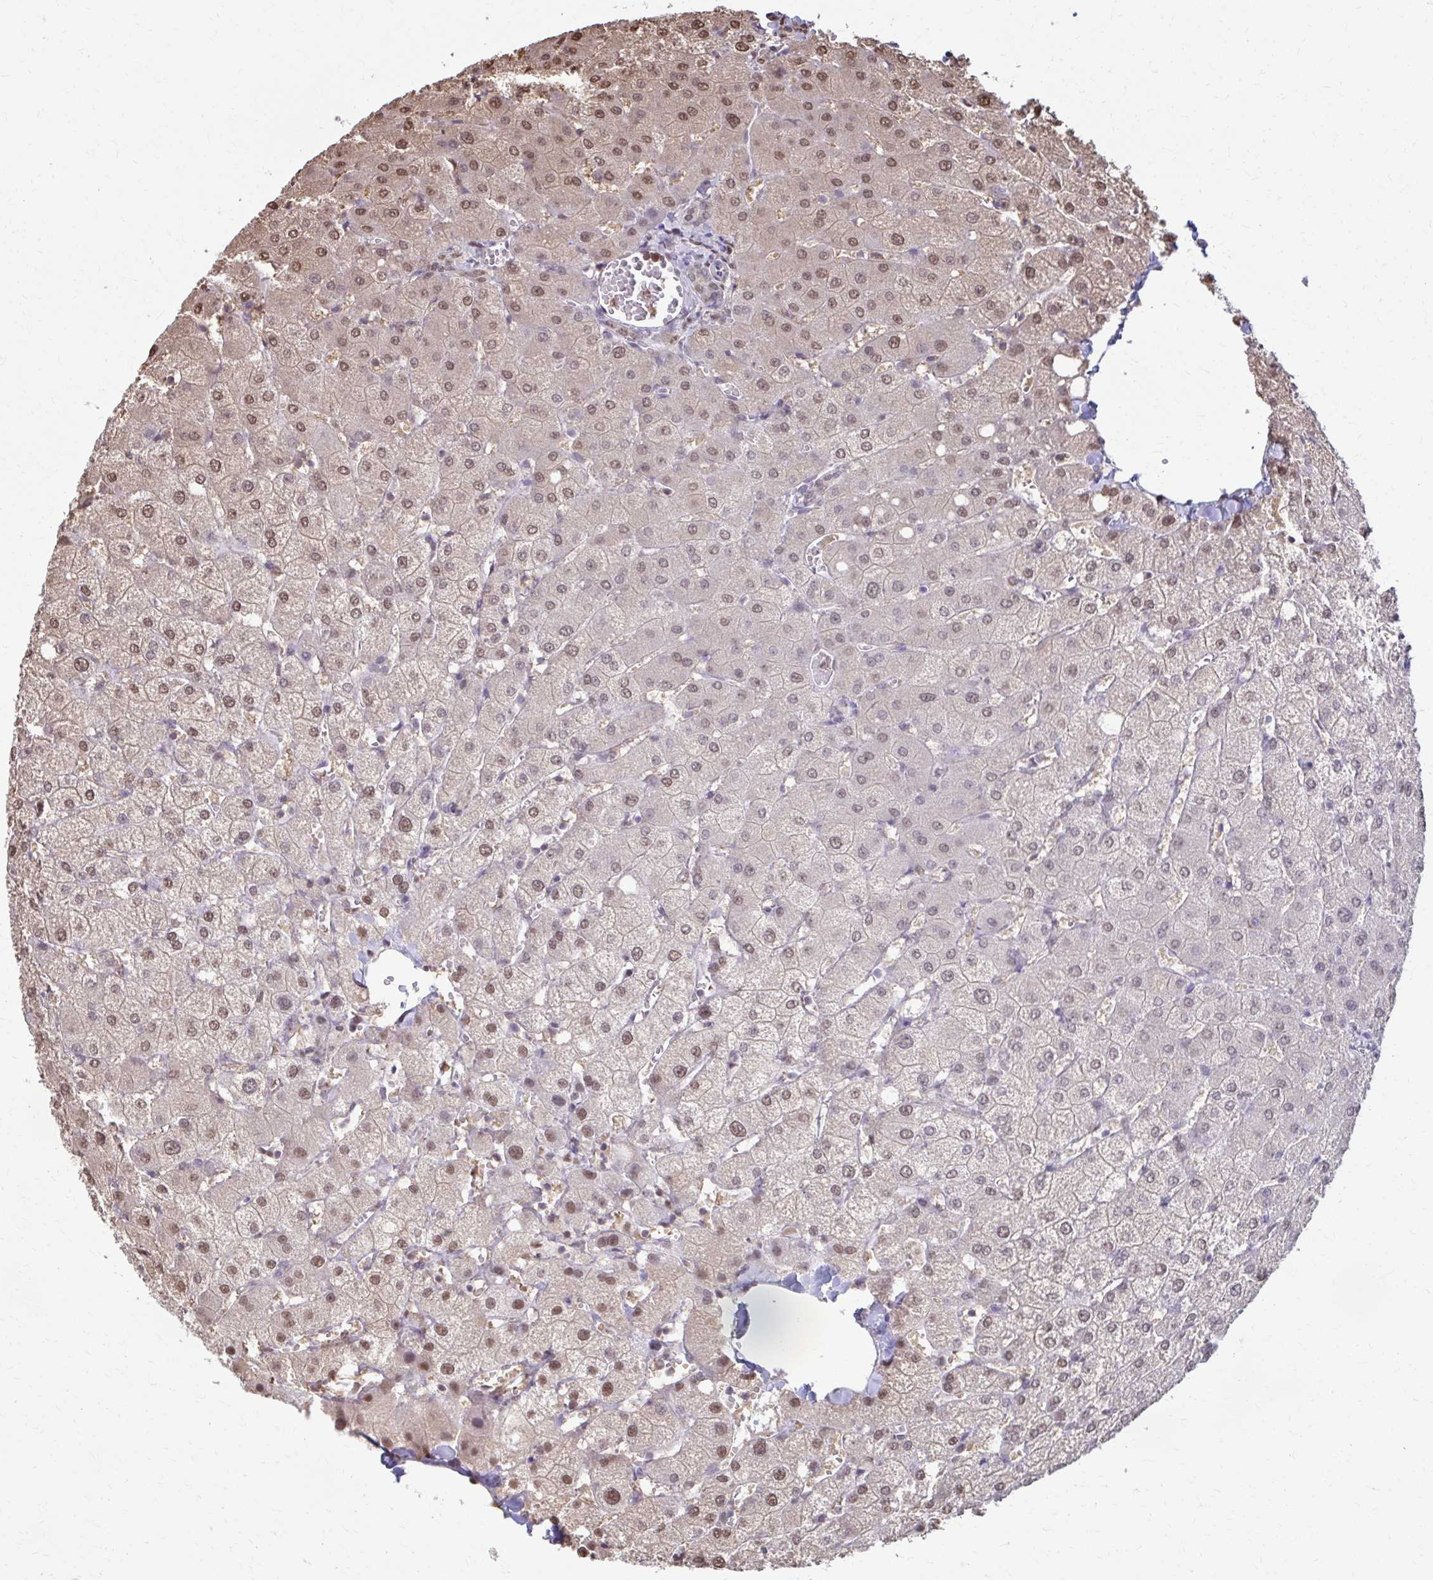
{"staining": {"intensity": "weak", "quantity": "25%-75%", "location": "nuclear"}, "tissue": "liver", "cell_type": "Cholangiocytes", "image_type": "normal", "snomed": [{"axis": "morphology", "description": "Normal tissue, NOS"}, {"axis": "topography", "description": "Liver"}], "caption": "An IHC histopathology image of normal tissue is shown. Protein staining in brown shows weak nuclear positivity in liver within cholangiocytes. Using DAB (3,3'-diaminobenzidine) (brown) and hematoxylin (blue) stains, captured at high magnification using brightfield microscopy.", "gene": "ING4", "patient": {"sex": "female", "age": 54}}